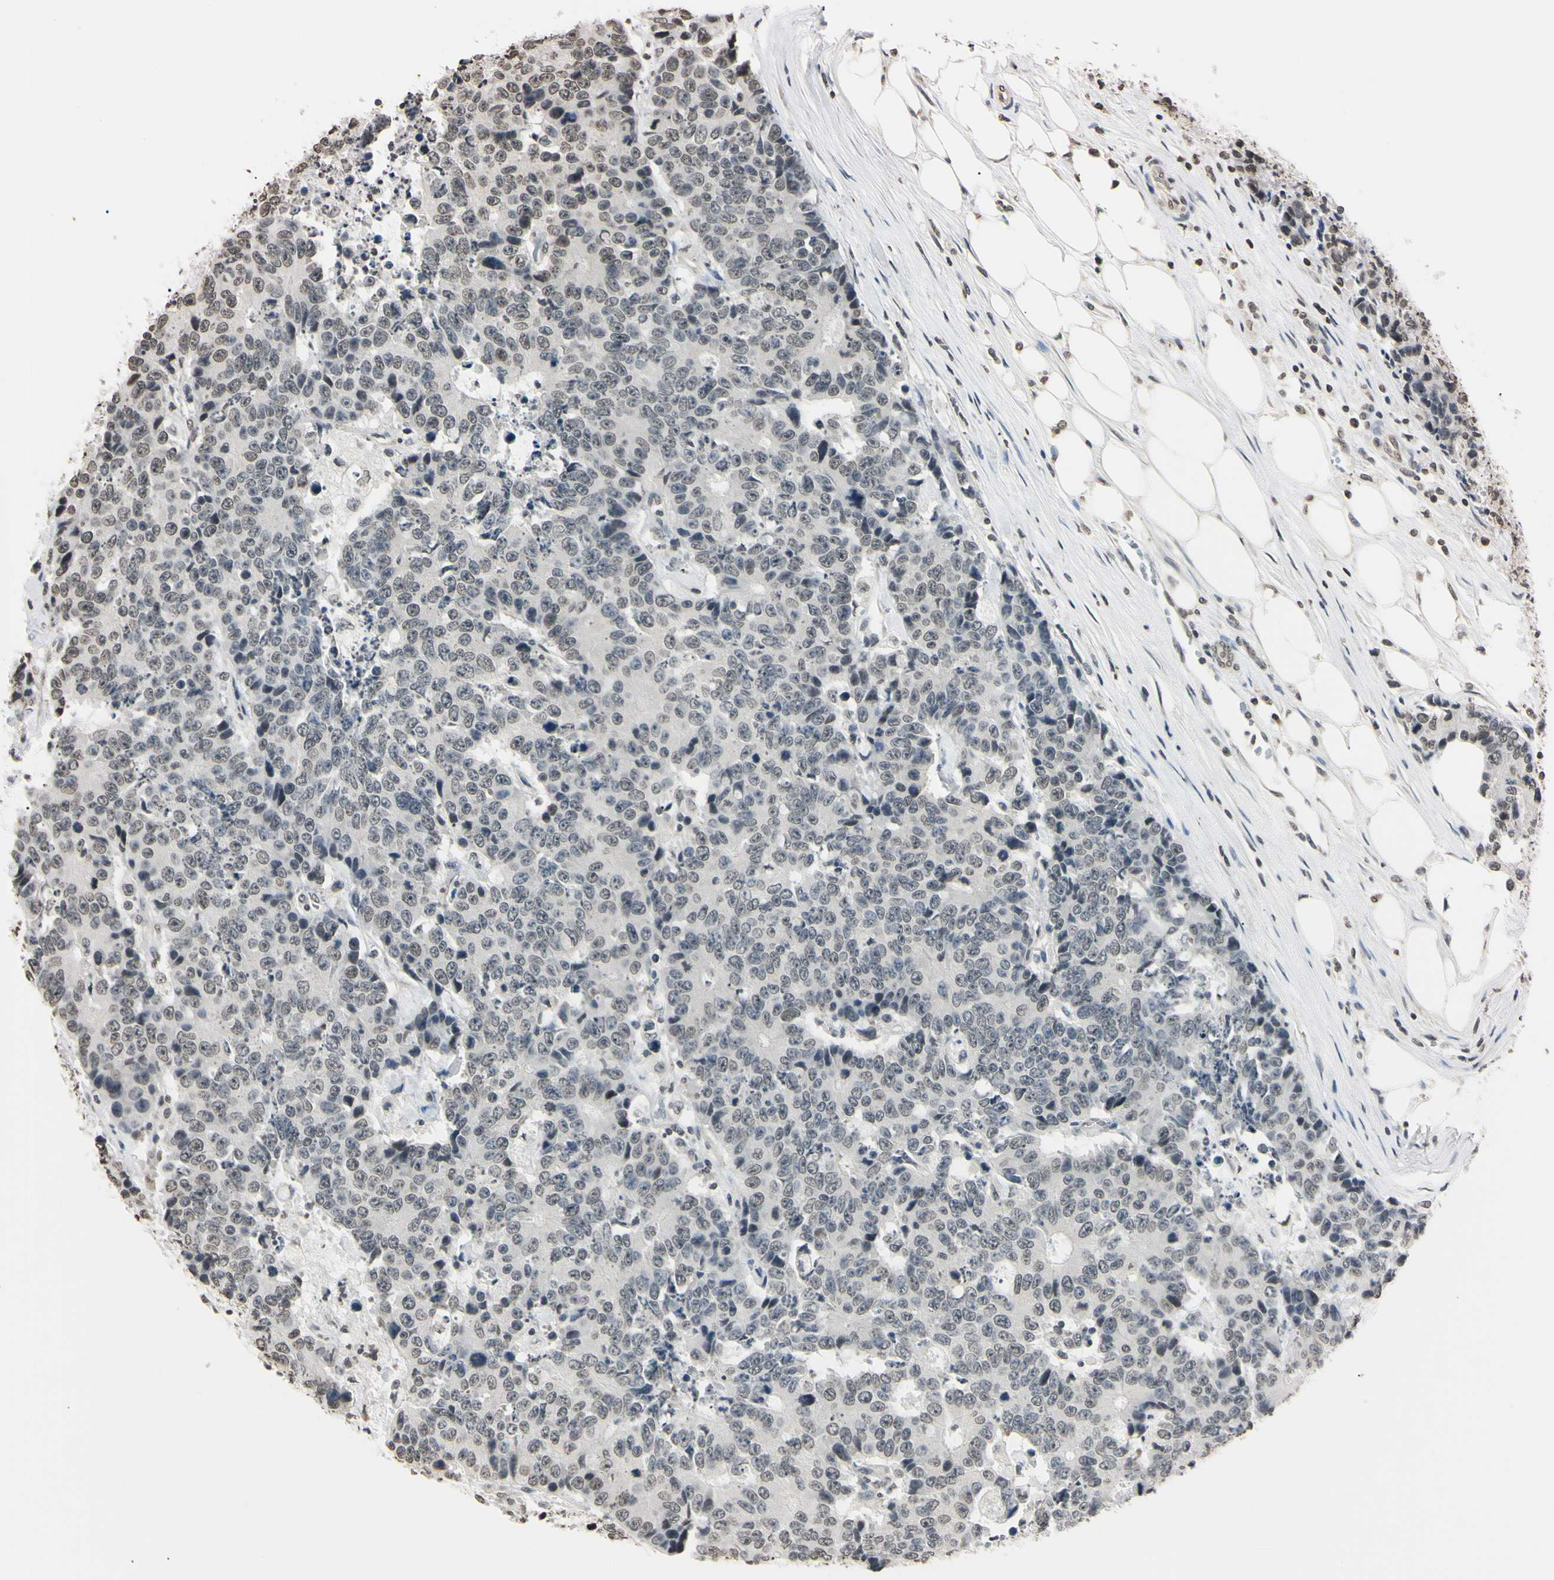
{"staining": {"intensity": "weak", "quantity": ">75%", "location": "nuclear"}, "tissue": "colorectal cancer", "cell_type": "Tumor cells", "image_type": "cancer", "snomed": [{"axis": "morphology", "description": "Adenocarcinoma, NOS"}, {"axis": "topography", "description": "Colon"}], "caption": "Protein staining by IHC exhibits weak nuclear expression in approximately >75% of tumor cells in colorectal adenocarcinoma.", "gene": "CDC45", "patient": {"sex": "female", "age": 86}}